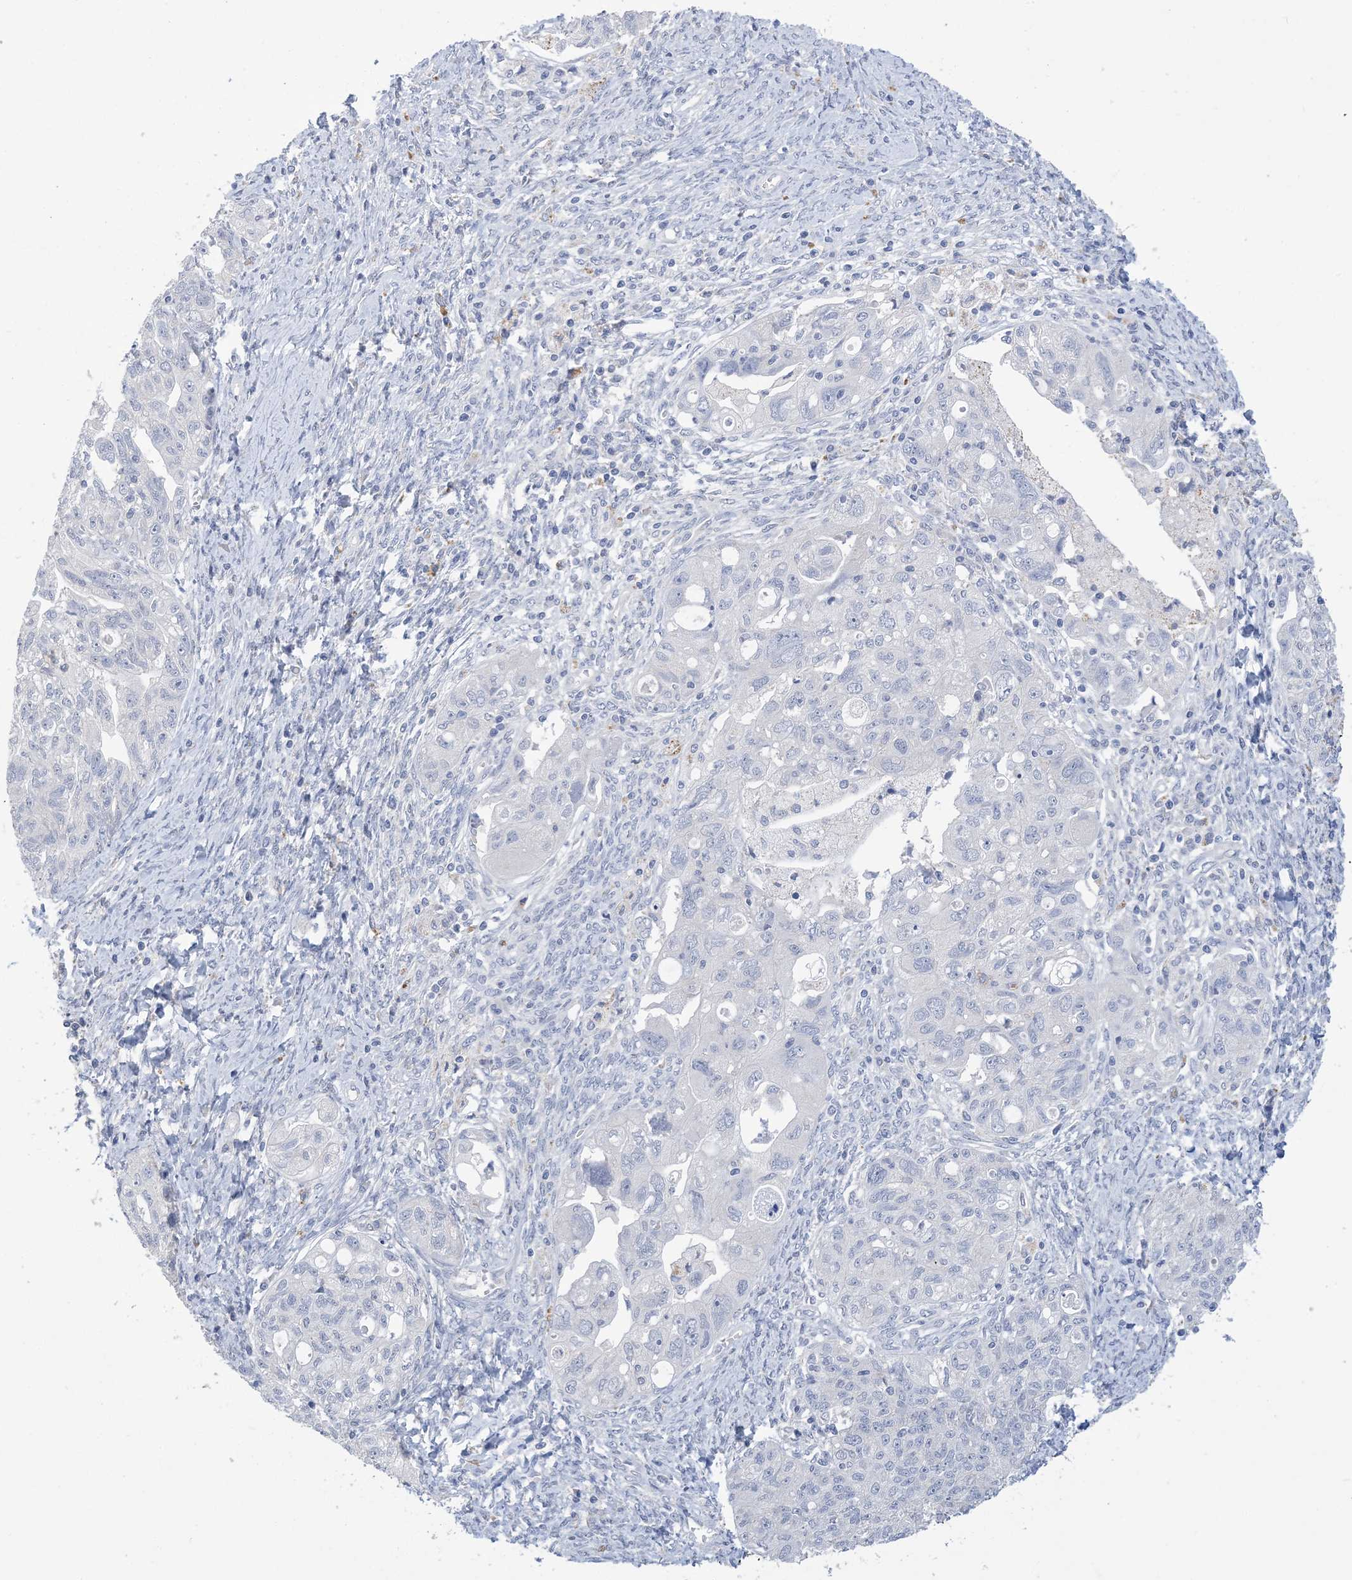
{"staining": {"intensity": "negative", "quantity": "none", "location": "none"}, "tissue": "ovarian cancer", "cell_type": "Tumor cells", "image_type": "cancer", "snomed": [{"axis": "morphology", "description": "Carcinoma, NOS"}, {"axis": "morphology", "description": "Cystadenocarcinoma, serous, NOS"}, {"axis": "topography", "description": "Ovary"}], "caption": "DAB immunohistochemical staining of ovarian serous cystadenocarcinoma displays no significant expression in tumor cells. The staining was performed using DAB to visualize the protein expression in brown, while the nuclei were stained in blue with hematoxylin (Magnification: 20x).", "gene": "DSC3", "patient": {"sex": "female", "age": 69}}